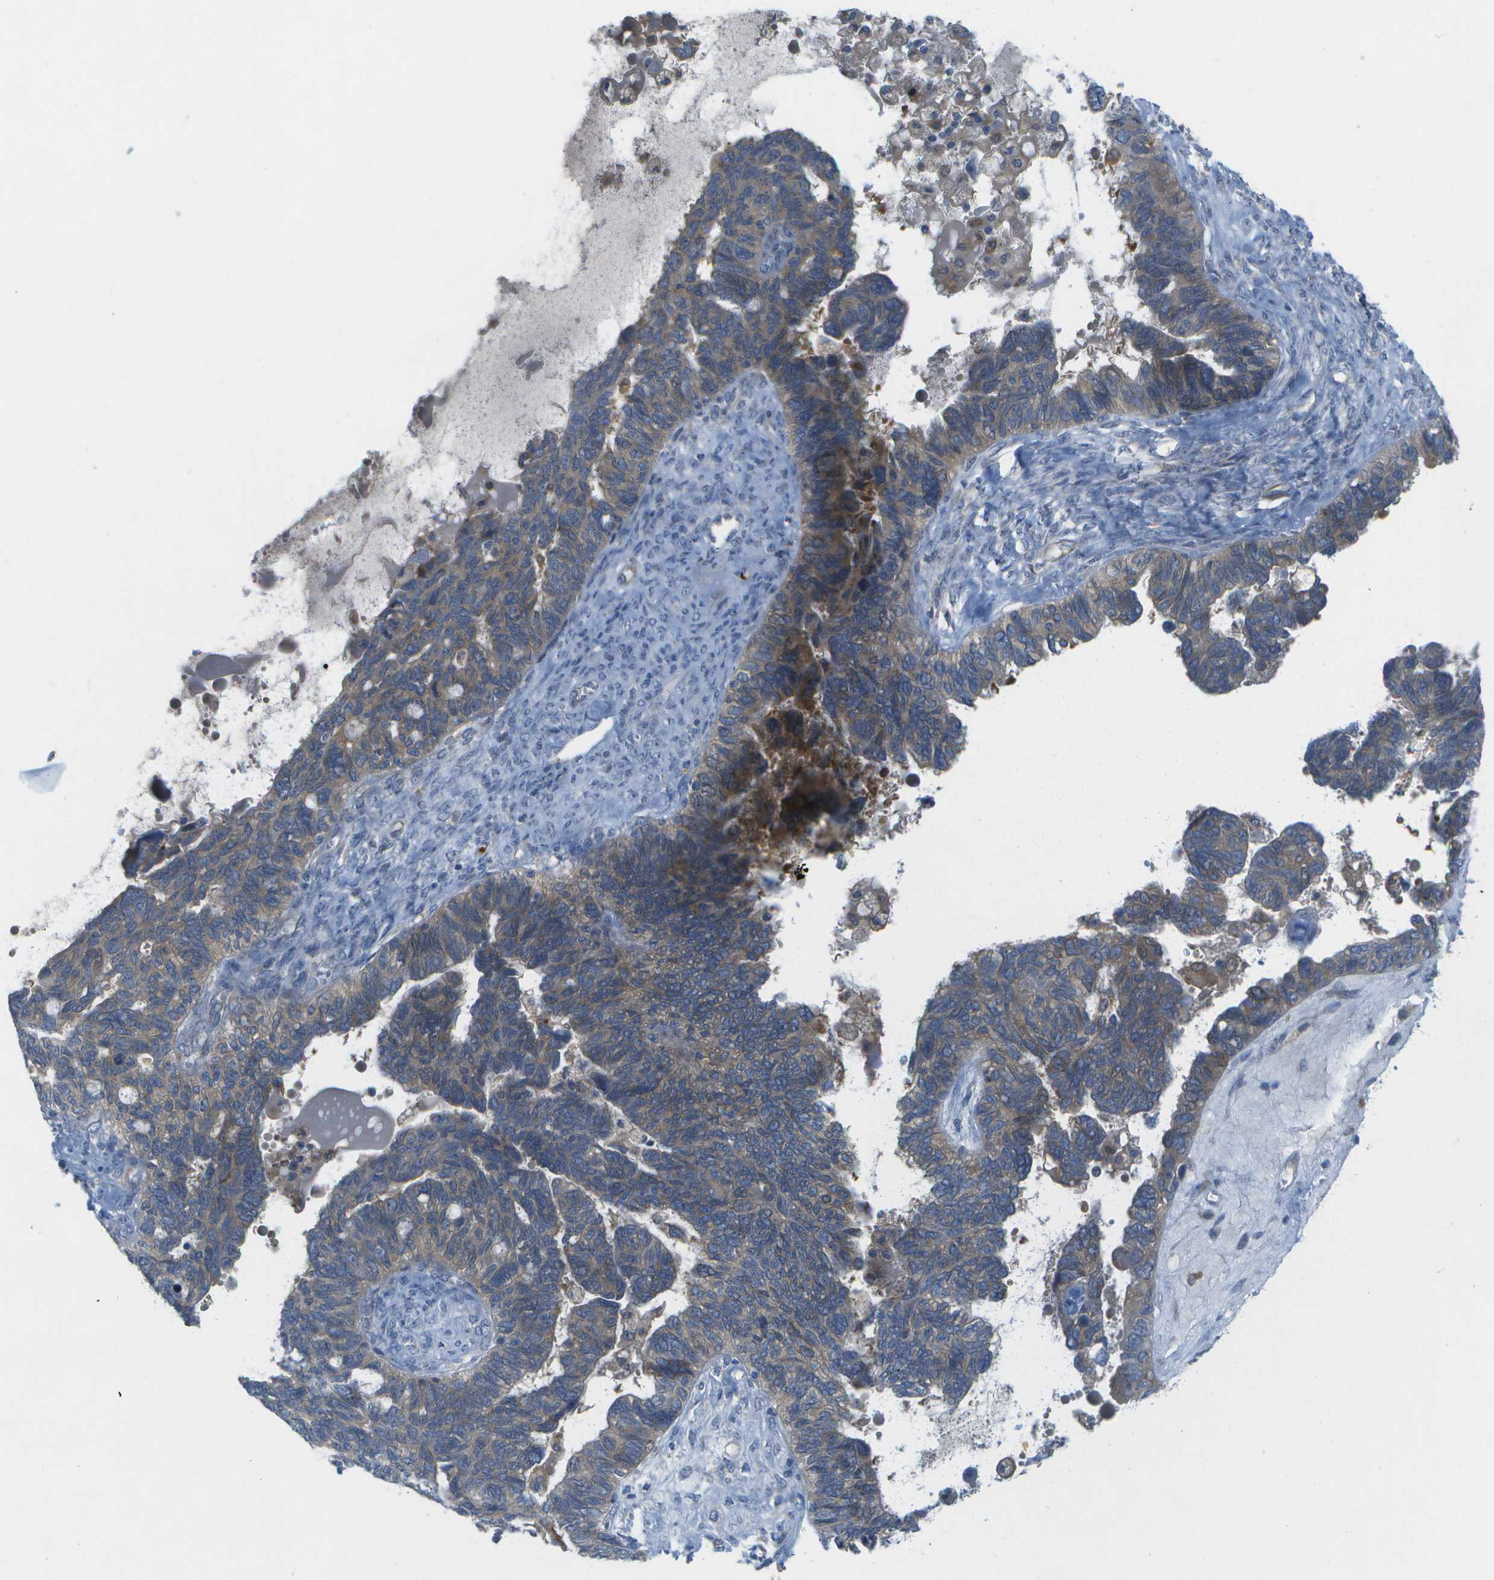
{"staining": {"intensity": "weak", "quantity": "<25%", "location": "cytoplasmic/membranous"}, "tissue": "ovarian cancer", "cell_type": "Tumor cells", "image_type": "cancer", "snomed": [{"axis": "morphology", "description": "Cystadenocarcinoma, serous, NOS"}, {"axis": "topography", "description": "Ovary"}], "caption": "High magnification brightfield microscopy of ovarian cancer stained with DAB (3,3'-diaminobenzidine) (brown) and counterstained with hematoxylin (blue): tumor cells show no significant expression.", "gene": "WNK2", "patient": {"sex": "female", "age": 79}}